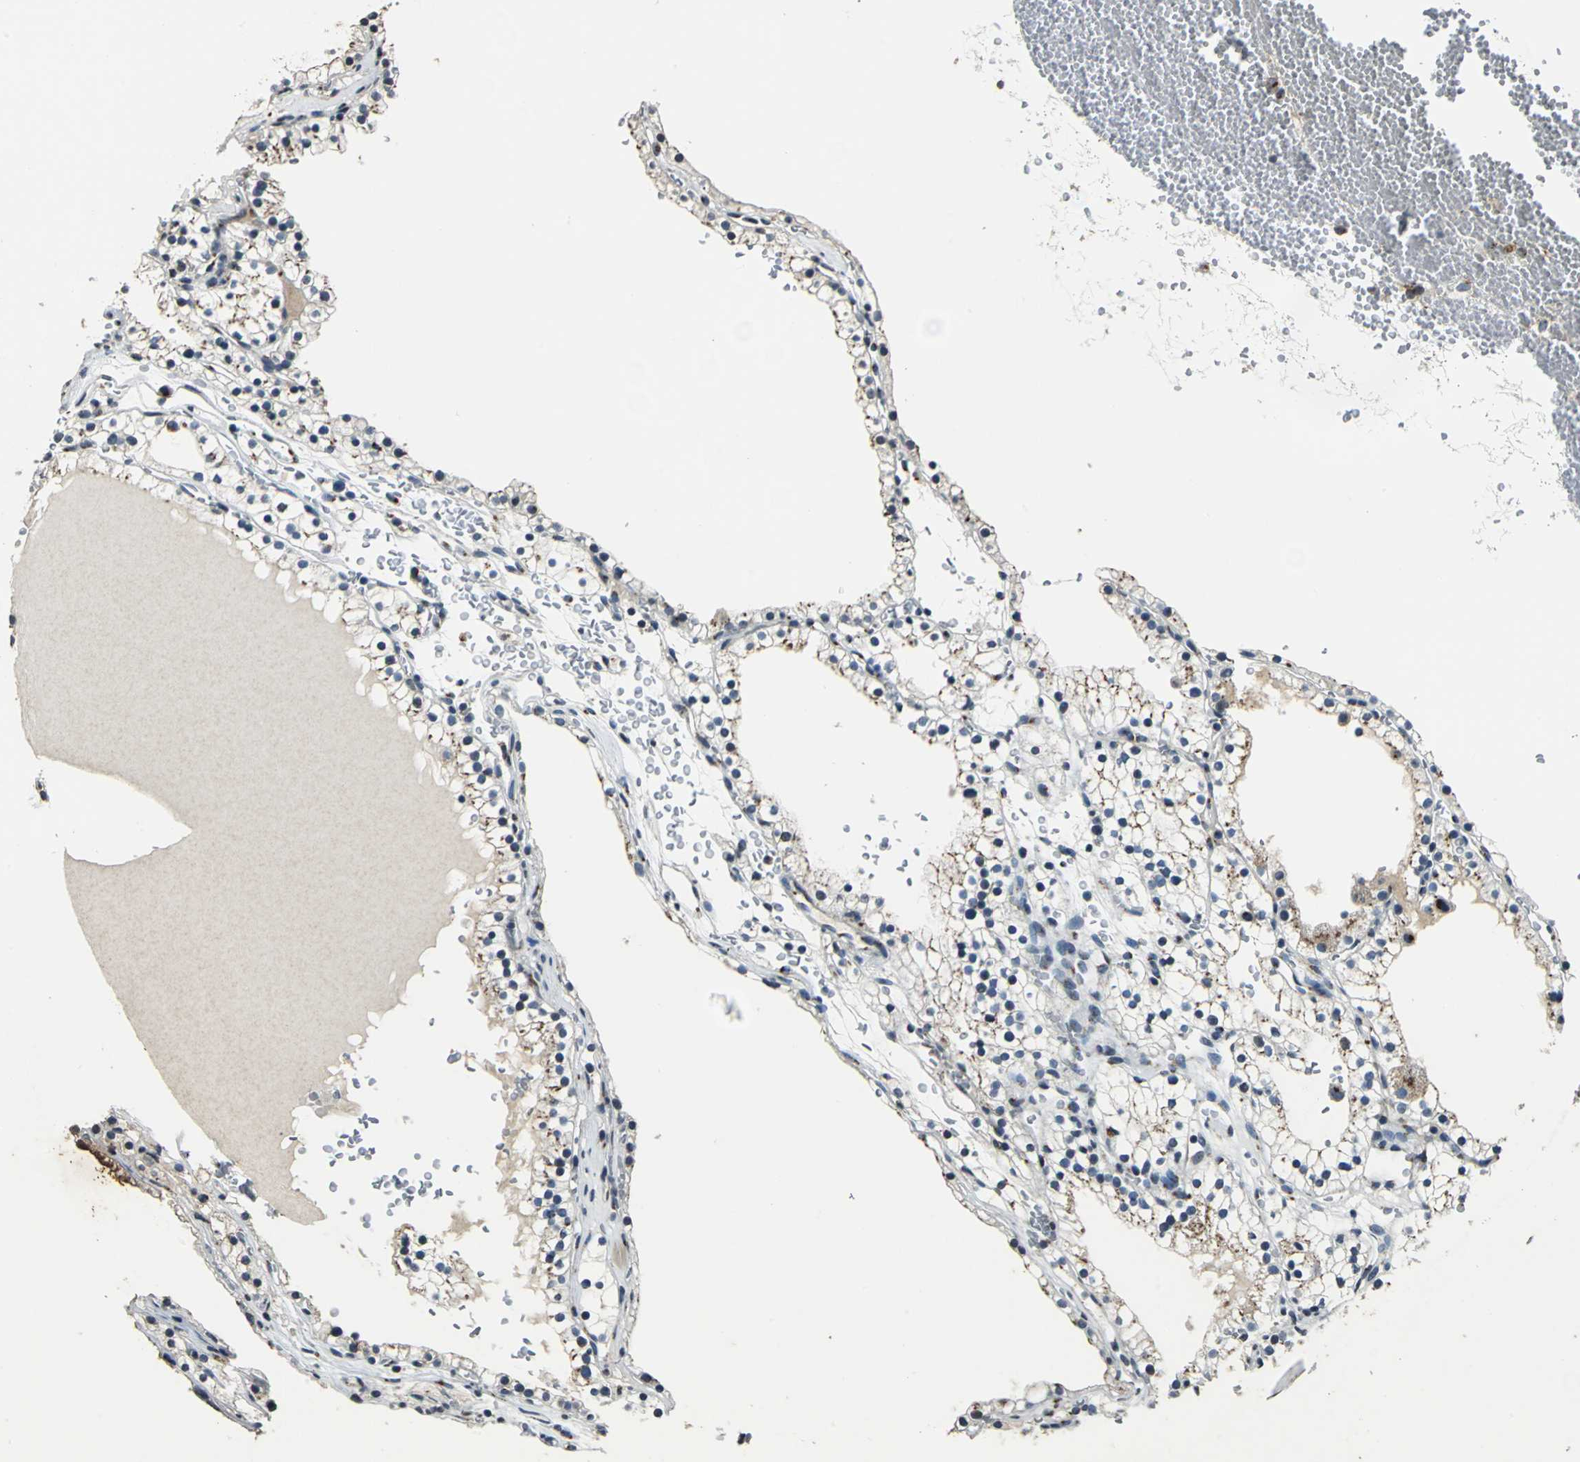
{"staining": {"intensity": "weak", "quantity": "<25%", "location": "cytoplasmic/membranous"}, "tissue": "renal cancer", "cell_type": "Tumor cells", "image_type": "cancer", "snomed": [{"axis": "morphology", "description": "Adenocarcinoma, NOS"}, {"axis": "topography", "description": "Kidney"}], "caption": "Immunohistochemistry (IHC) photomicrograph of neoplastic tissue: human renal adenocarcinoma stained with DAB (3,3'-diaminobenzidine) reveals no significant protein staining in tumor cells.", "gene": "TMEM115", "patient": {"sex": "female", "age": 41}}